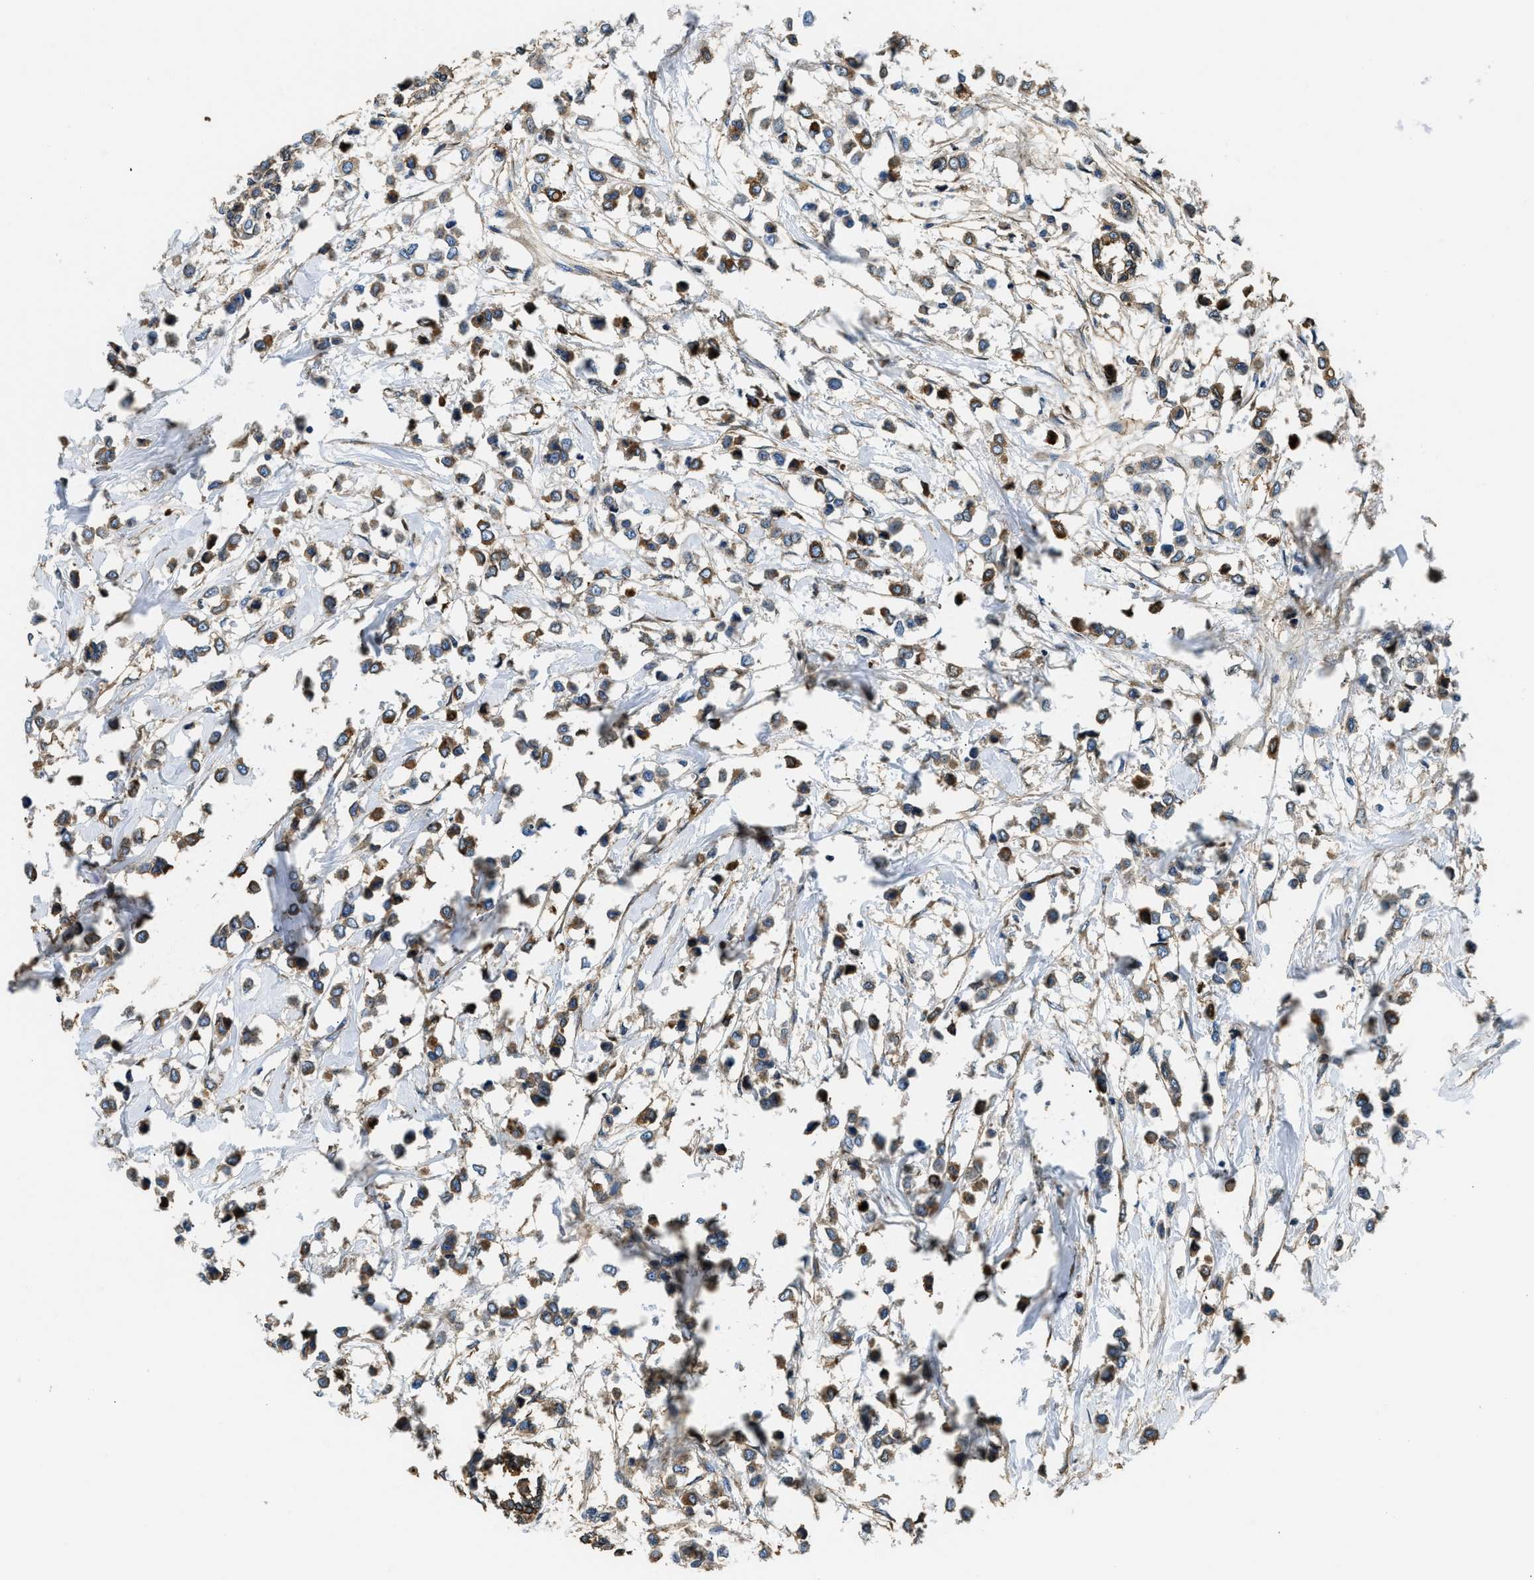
{"staining": {"intensity": "moderate", "quantity": ">75%", "location": "cytoplasmic/membranous"}, "tissue": "breast cancer", "cell_type": "Tumor cells", "image_type": "cancer", "snomed": [{"axis": "morphology", "description": "Lobular carcinoma"}, {"axis": "topography", "description": "Breast"}], "caption": "There is medium levels of moderate cytoplasmic/membranous expression in tumor cells of breast lobular carcinoma, as demonstrated by immunohistochemical staining (brown color).", "gene": "ANXA3", "patient": {"sex": "female", "age": 51}}